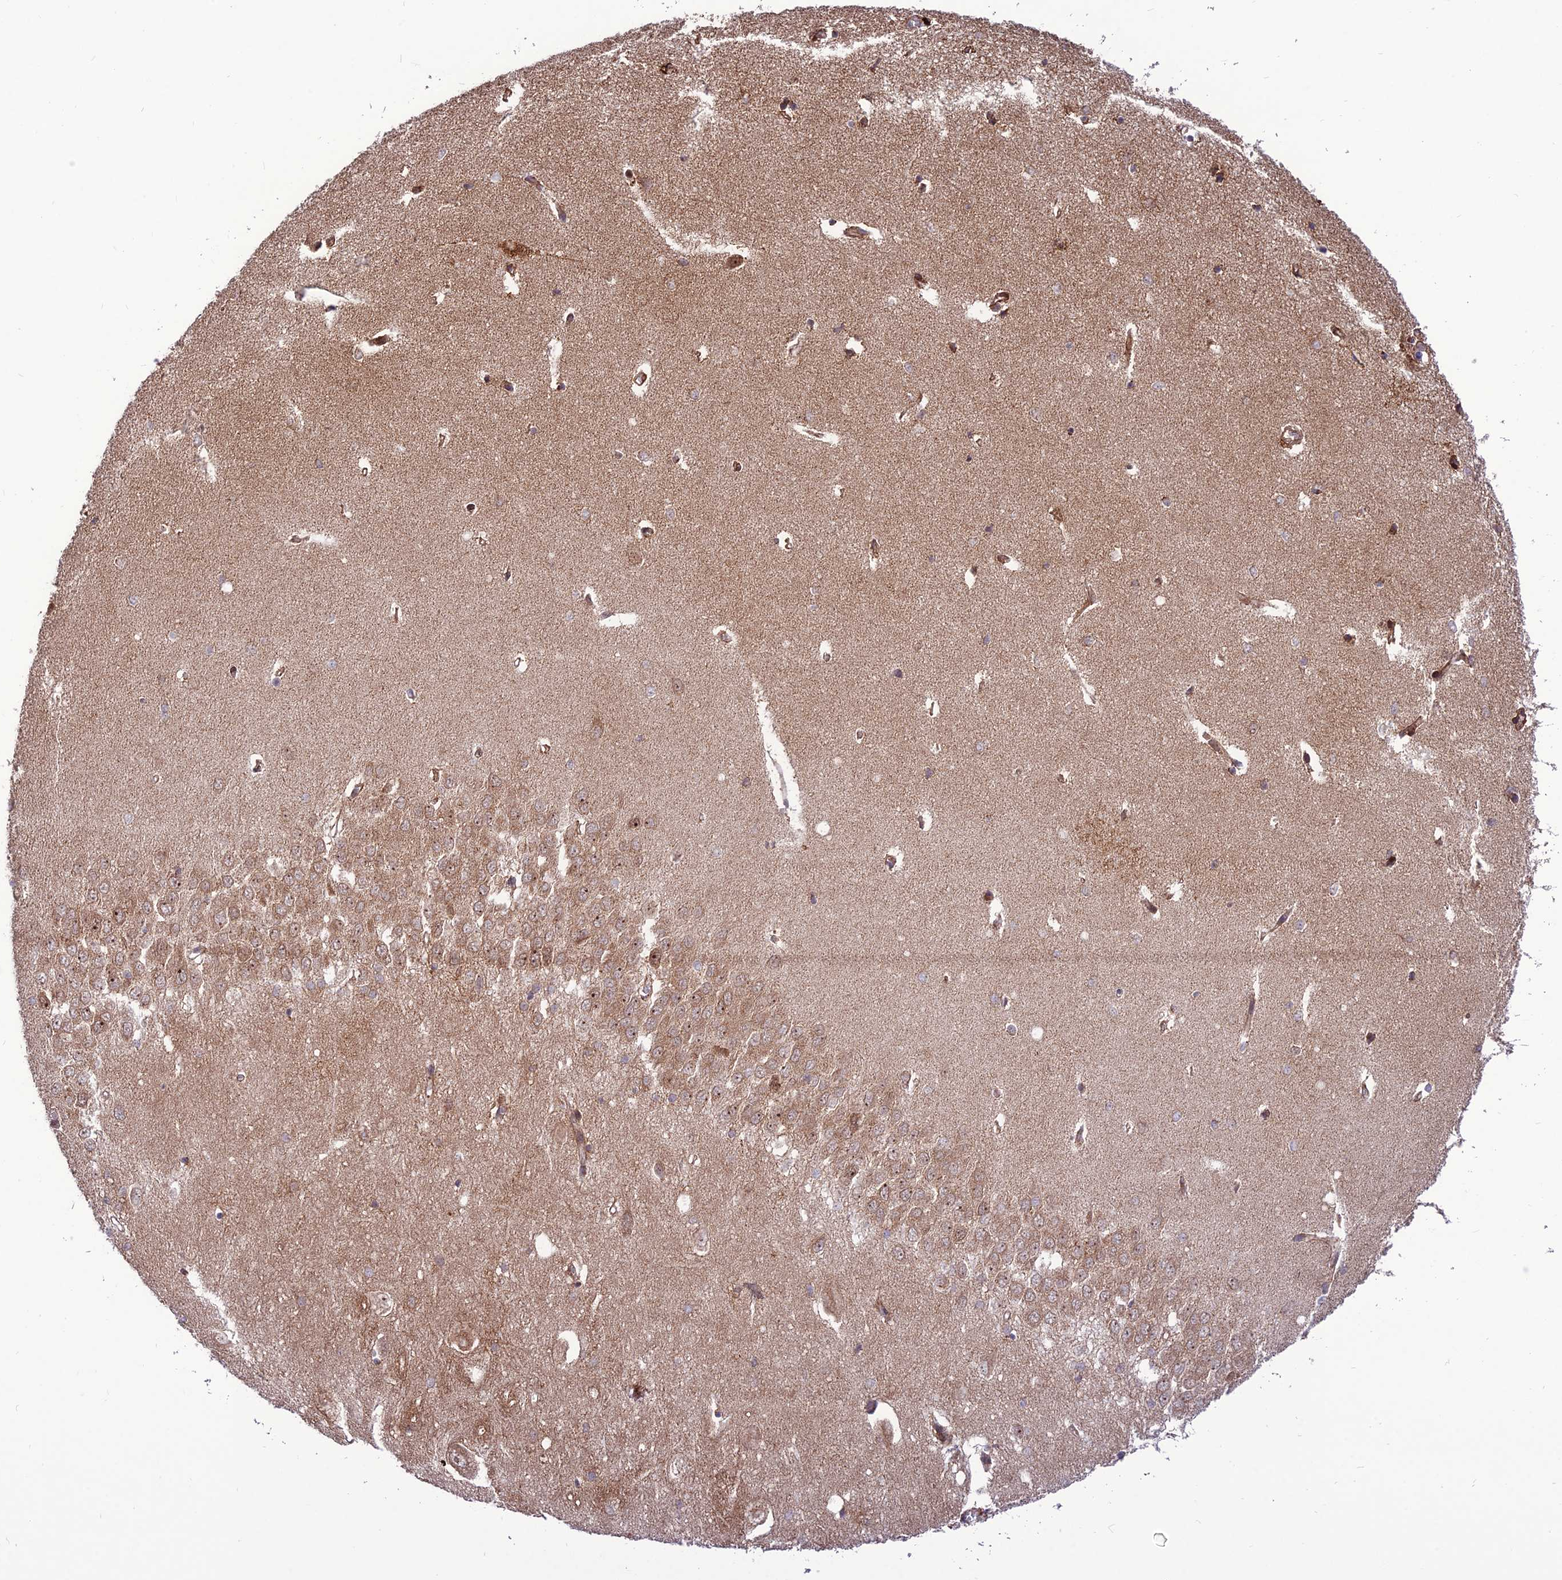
{"staining": {"intensity": "moderate", "quantity": "<25%", "location": "cytoplasmic/membranous"}, "tissue": "hippocampus", "cell_type": "Glial cells", "image_type": "normal", "snomed": [{"axis": "morphology", "description": "Normal tissue, NOS"}, {"axis": "topography", "description": "Hippocampus"}], "caption": "High-magnification brightfield microscopy of unremarkable hippocampus stained with DAB (3,3'-diaminobenzidine) (brown) and counterstained with hematoxylin (blue). glial cells exhibit moderate cytoplasmic/membranous expression is seen in about<25% of cells. The staining is performed using DAB brown chromogen to label protein expression. The nuclei are counter-stained blue using hematoxylin.", "gene": "CRTAP", "patient": {"sex": "female", "age": 64}}